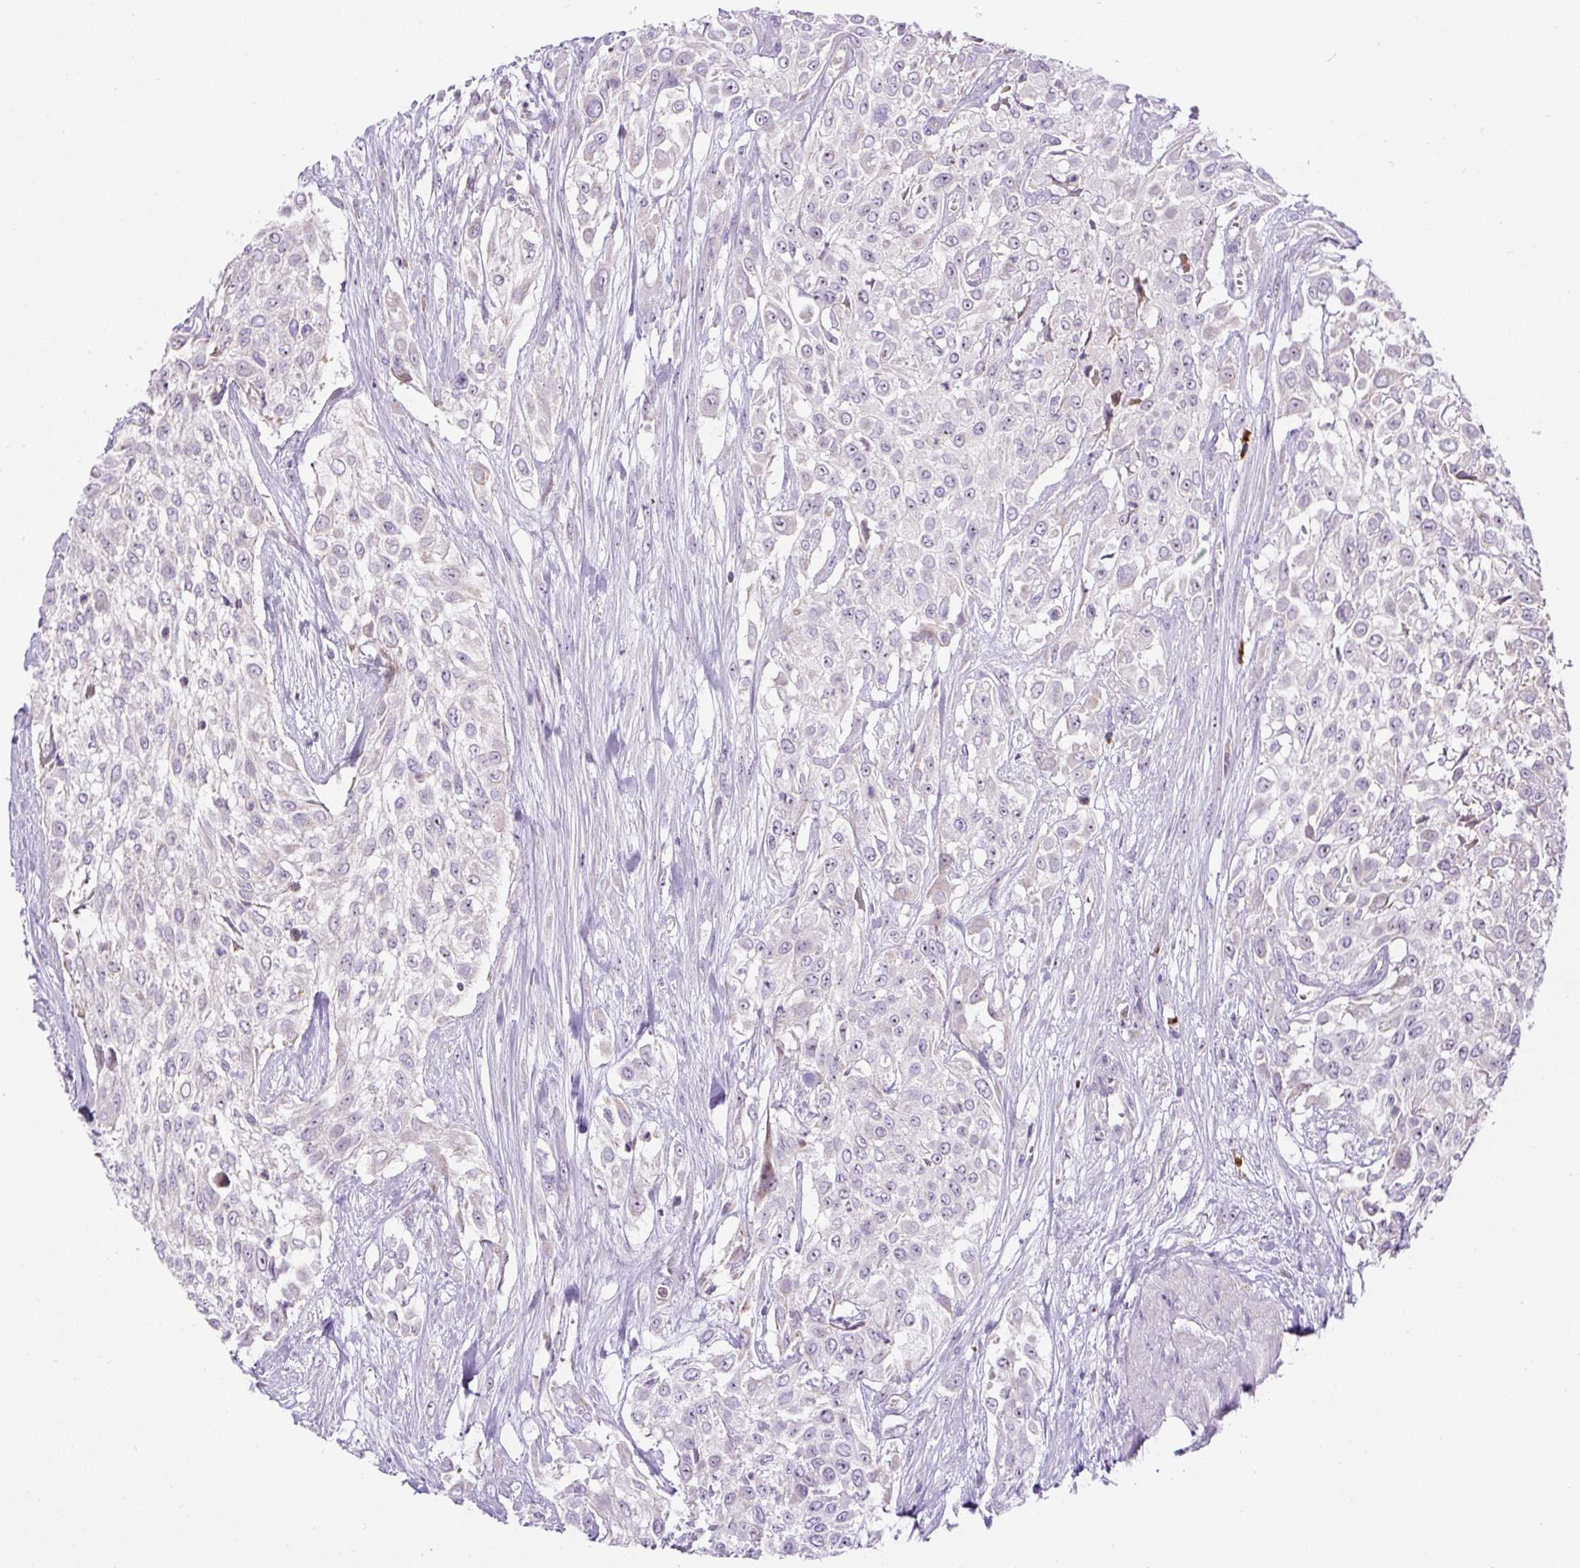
{"staining": {"intensity": "negative", "quantity": "none", "location": "none"}, "tissue": "urothelial cancer", "cell_type": "Tumor cells", "image_type": "cancer", "snomed": [{"axis": "morphology", "description": "Urothelial carcinoma, High grade"}, {"axis": "topography", "description": "Urinary bladder"}], "caption": "The photomicrograph displays no significant expression in tumor cells of urothelial carcinoma (high-grade). Nuclei are stained in blue.", "gene": "ZNF596", "patient": {"sex": "male", "age": 57}}